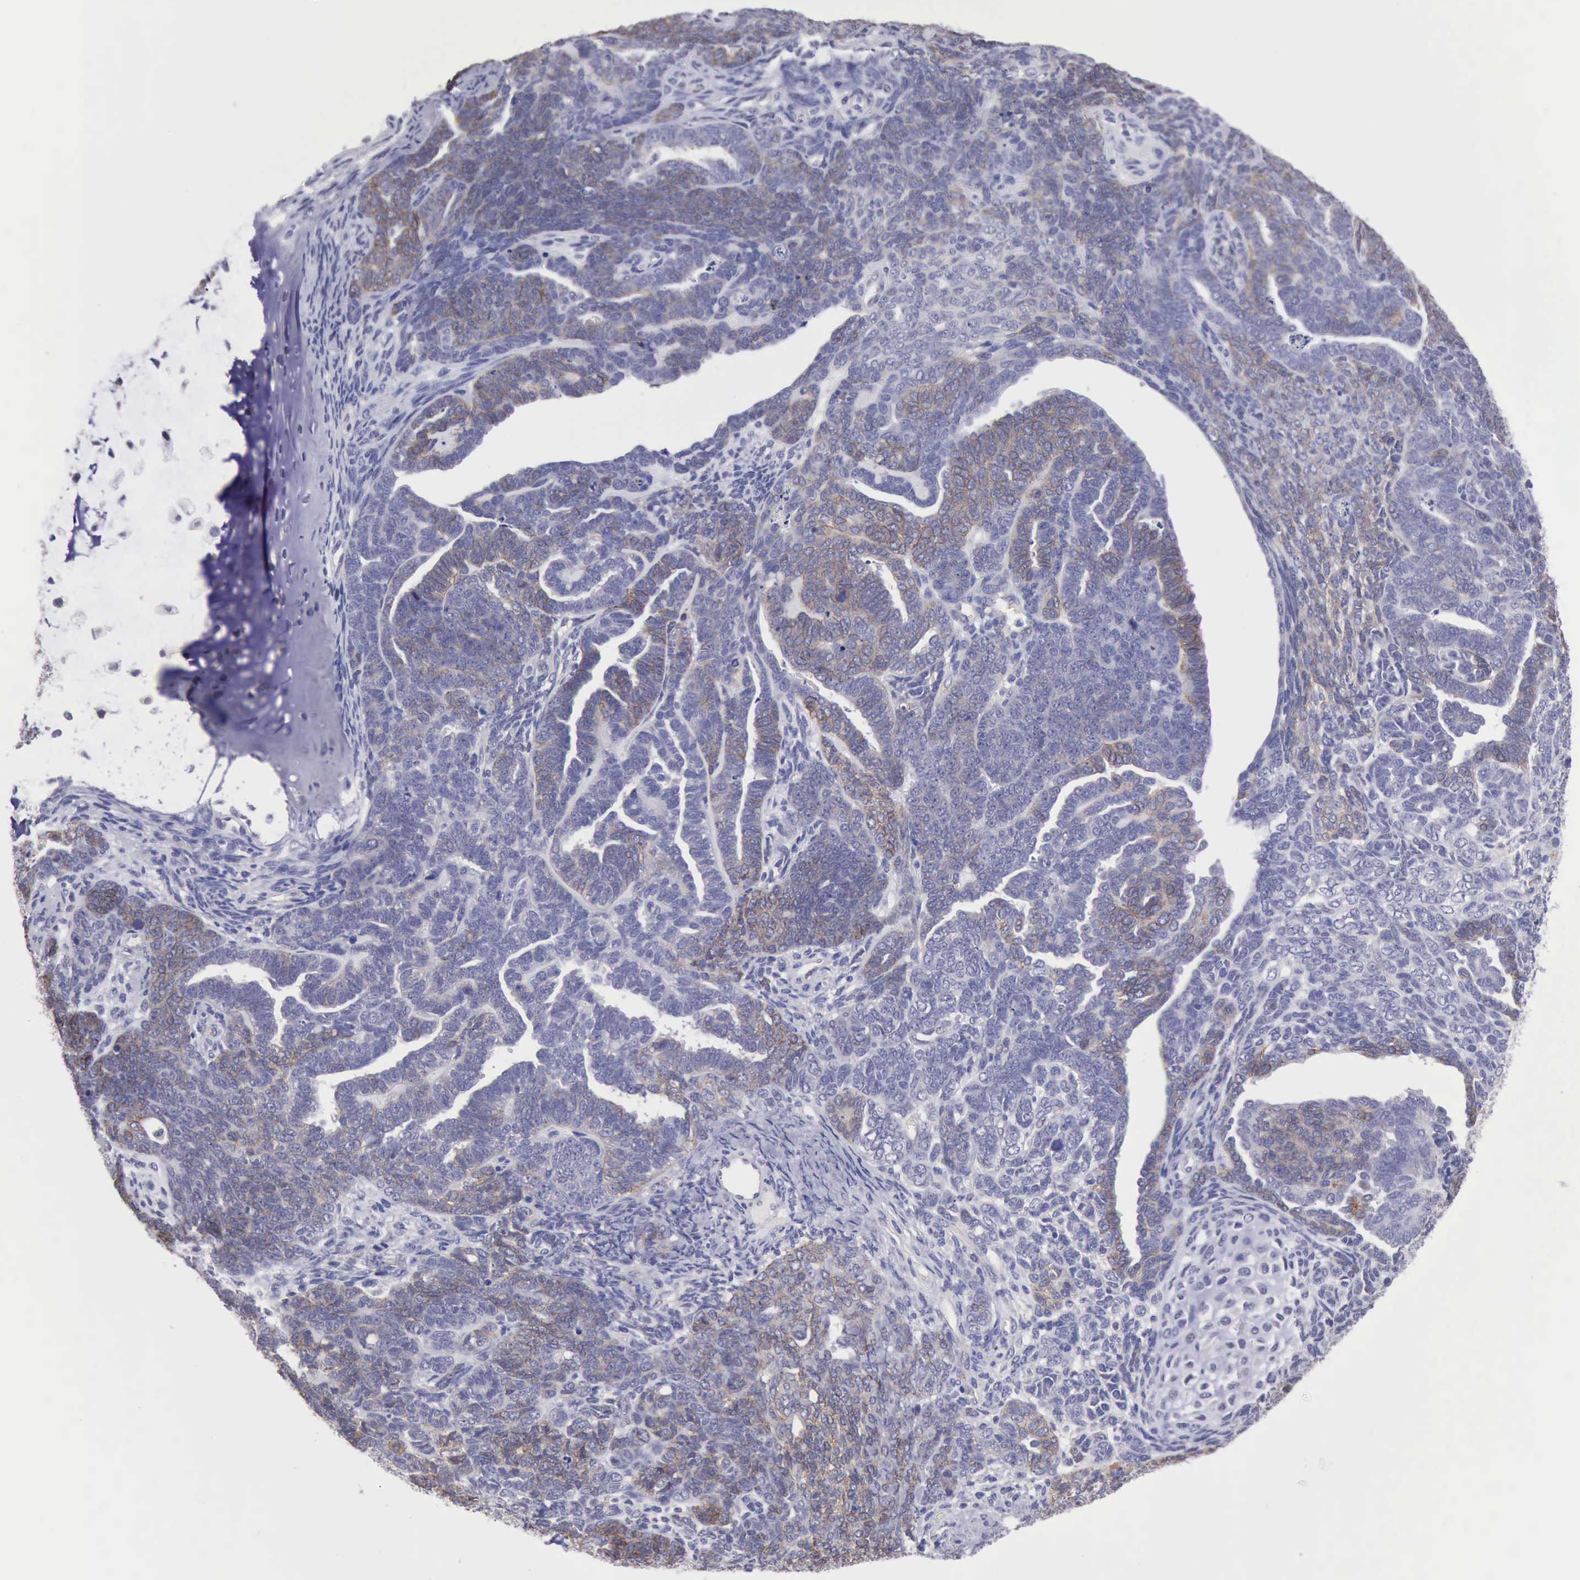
{"staining": {"intensity": "weak", "quantity": "25%-75%", "location": "cytoplasmic/membranous"}, "tissue": "endometrial cancer", "cell_type": "Tumor cells", "image_type": "cancer", "snomed": [{"axis": "morphology", "description": "Neoplasm, malignant, NOS"}, {"axis": "topography", "description": "Endometrium"}], "caption": "High-magnification brightfield microscopy of endometrial cancer (neoplasm (malignant)) stained with DAB (3,3'-diaminobenzidine) (brown) and counterstained with hematoxylin (blue). tumor cells exhibit weak cytoplasmic/membranous positivity is seen in about25%-75% of cells. The protein is stained brown, and the nuclei are stained in blue (DAB (3,3'-diaminobenzidine) IHC with brightfield microscopy, high magnification).", "gene": "KCND1", "patient": {"sex": "female", "age": 74}}